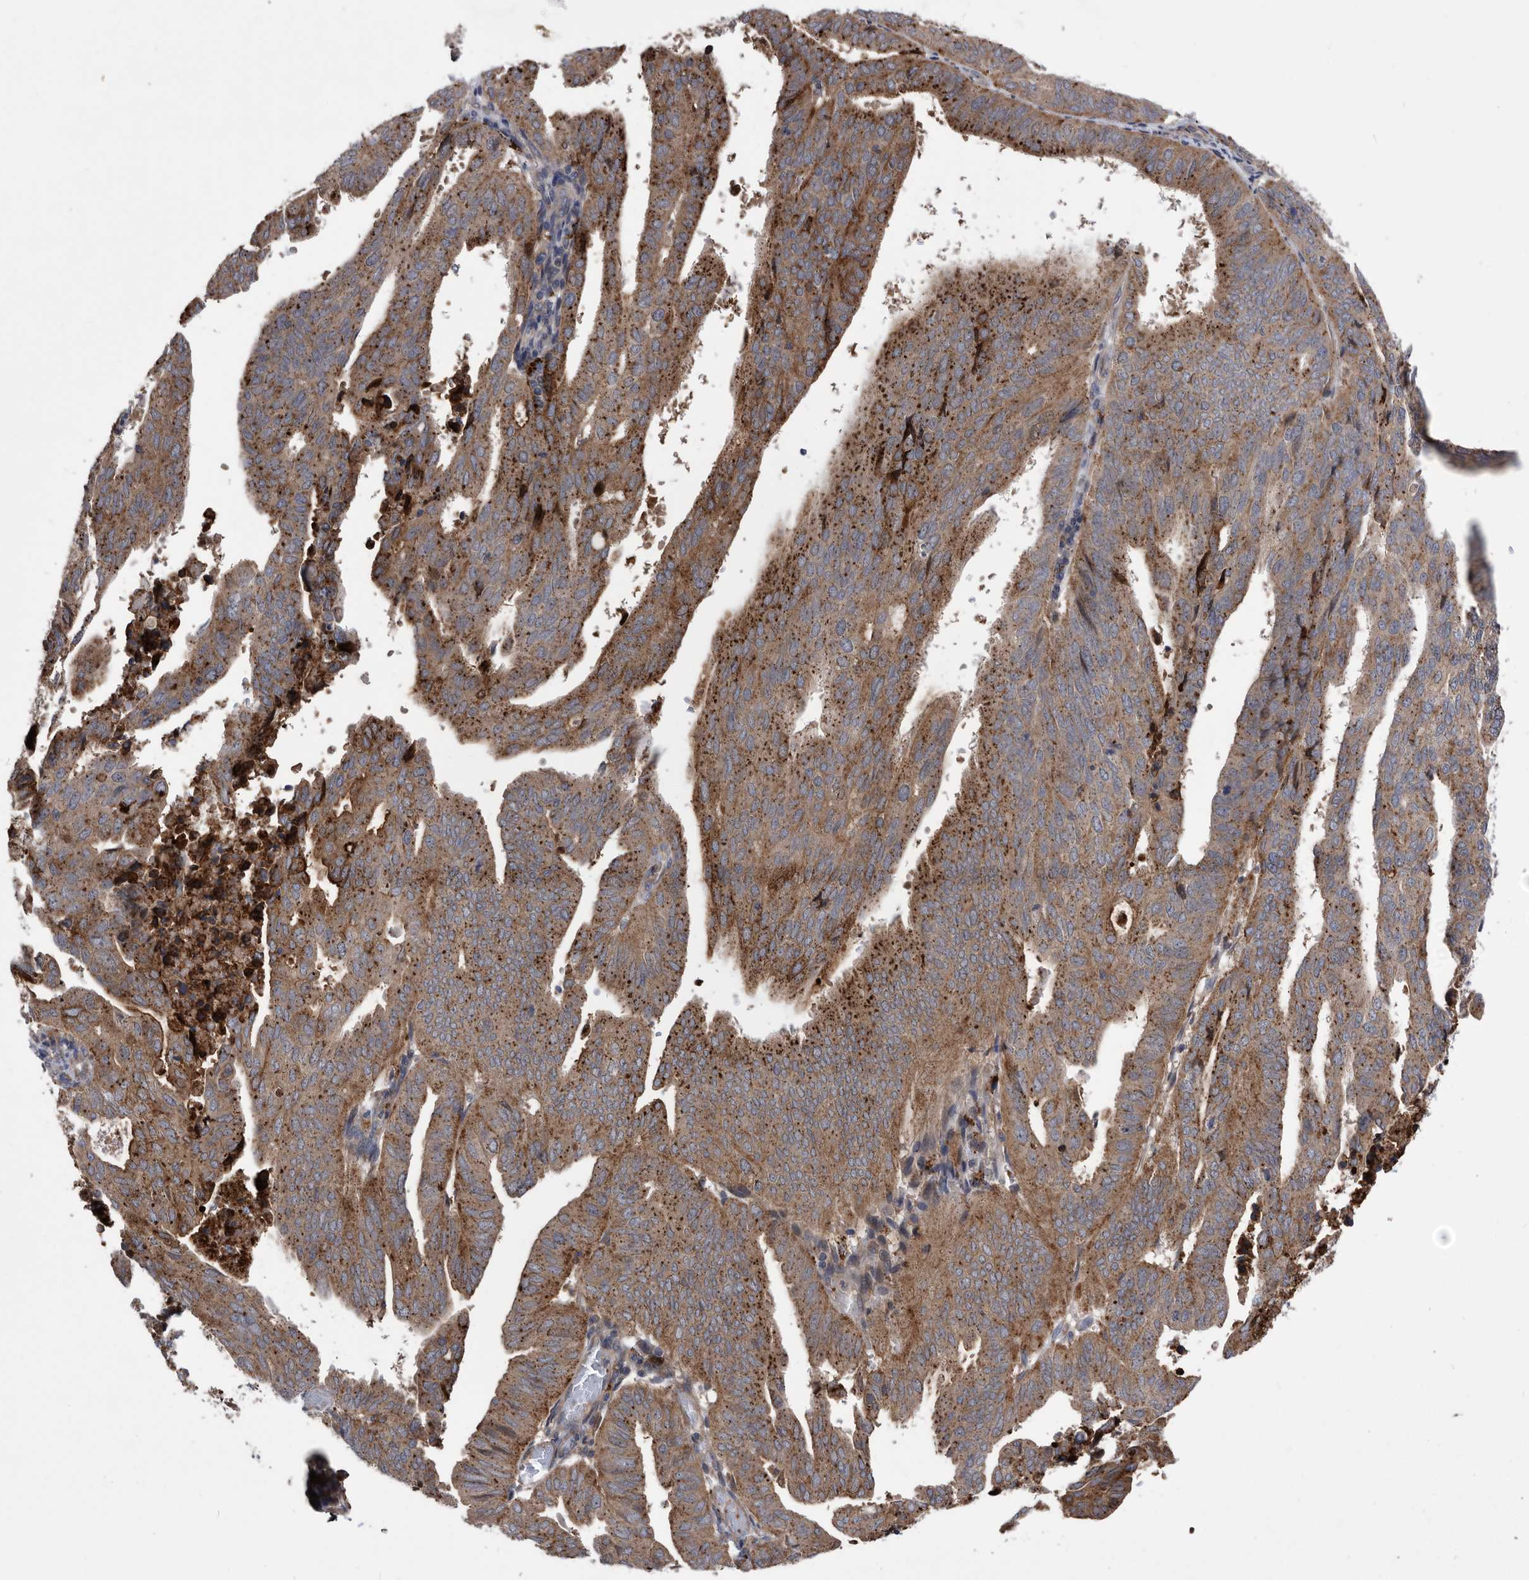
{"staining": {"intensity": "moderate", "quantity": ">75%", "location": "cytoplasmic/membranous"}, "tissue": "endometrial cancer", "cell_type": "Tumor cells", "image_type": "cancer", "snomed": [{"axis": "morphology", "description": "Adenocarcinoma, NOS"}, {"axis": "topography", "description": "Uterus"}], "caption": "Human endometrial cancer (adenocarcinoma) stained with a brown dye exhibits moderate cytoplasmic/membranous positive staining in approximately >75% of tumor cells.", "gene": "BAIAP3", "patient": {"sex": "female", "age": 77}}